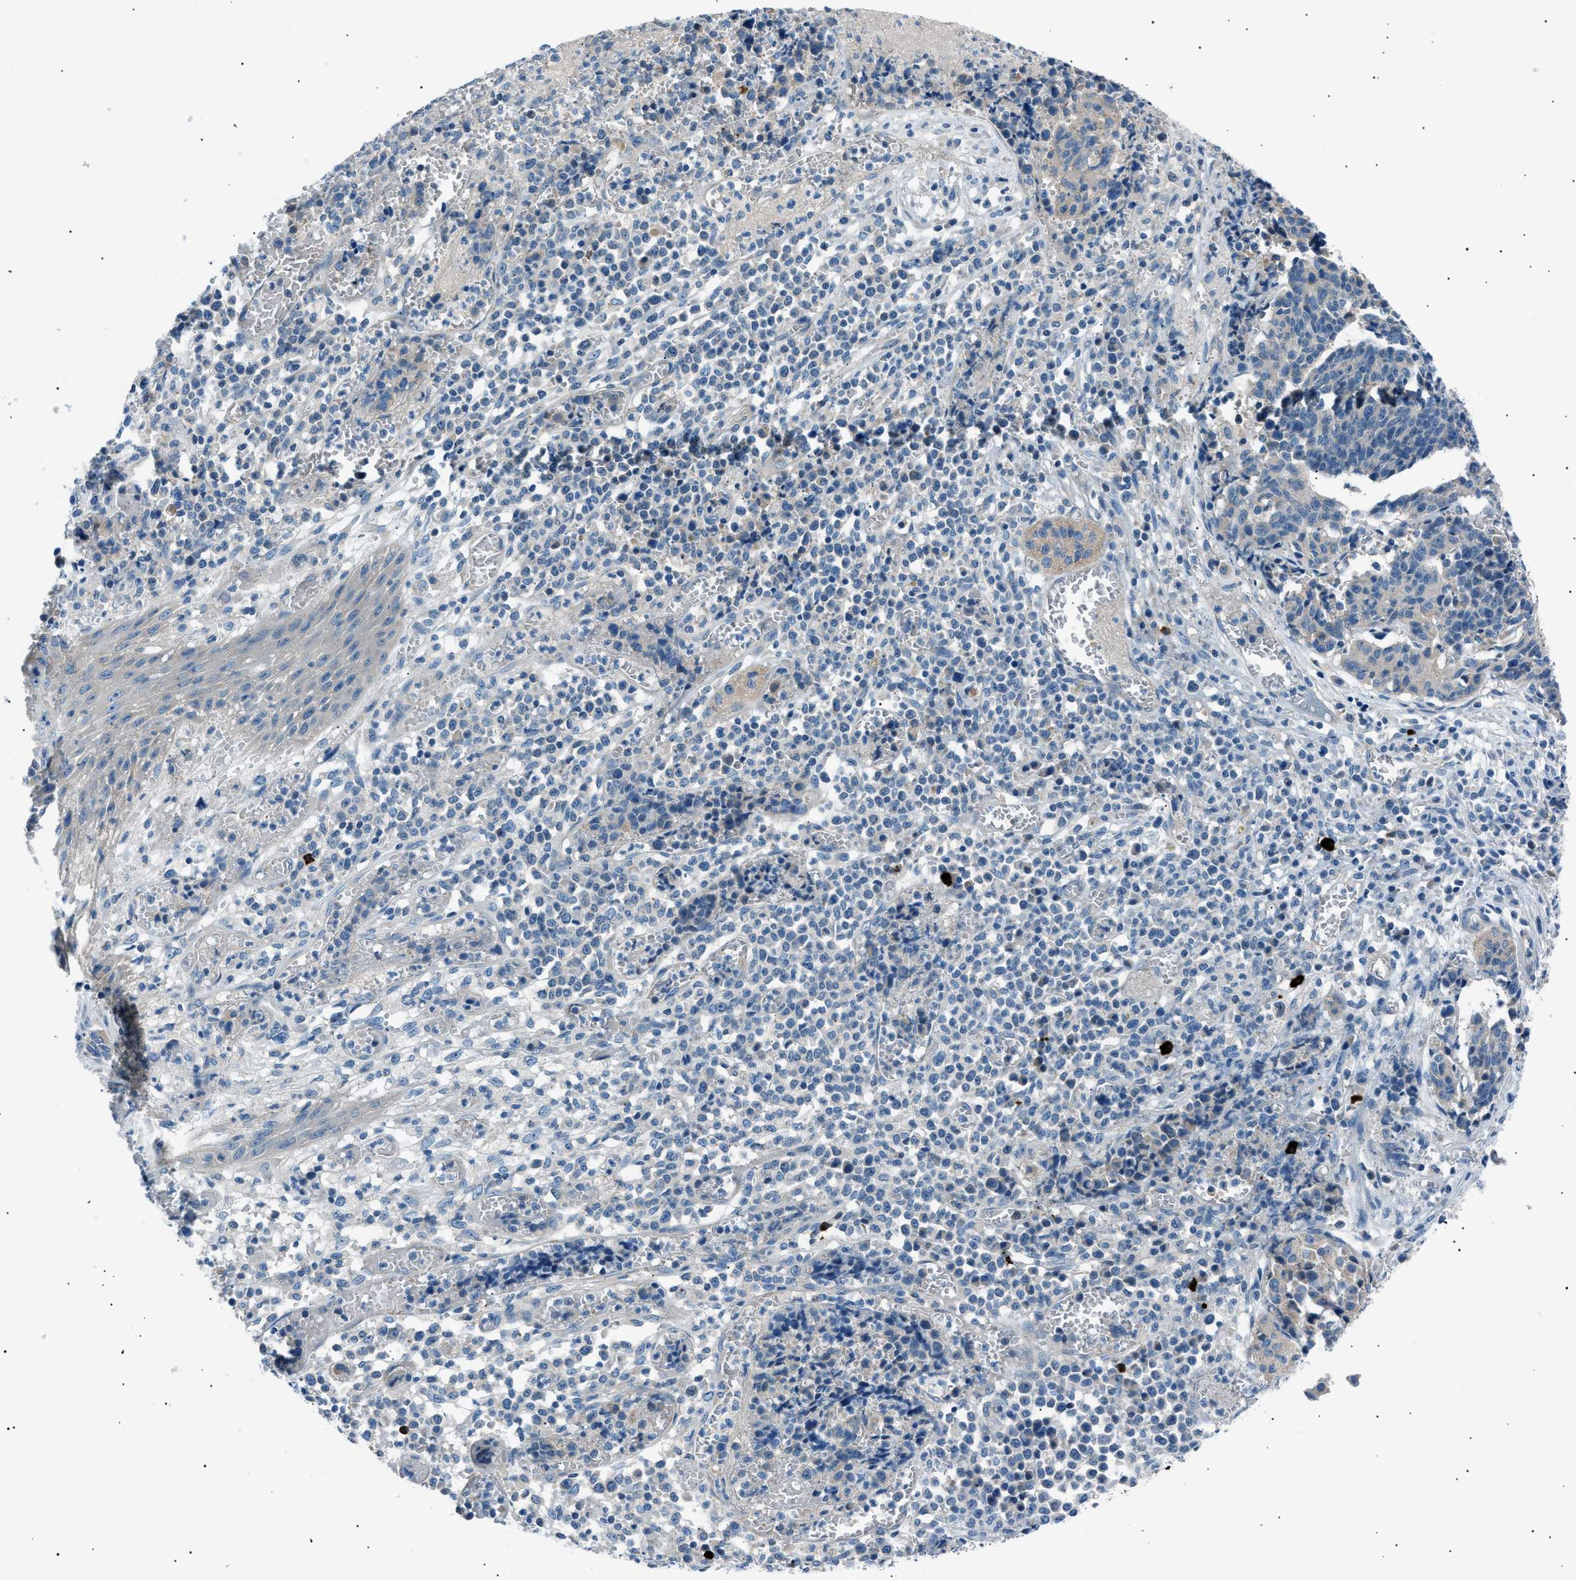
{"staining": {"intensity": "negative", "quantity": "none", "location": "none"}, "tissue": "cervical cancer", "cell_type": "Tumor cells", "image_type": "cancer", "snomed": [{"axis": "morphology", "description": "Squamous cell carcinoma, NOS"}, {"axis": "topography", "description": "Cervix"}], "caption": "DAB (3,3'-diaminobenzidine) immunohistochemical staining of human cervical squamous cell carcinoma demonstrates no significant staining in tumor cells.", "gene": "LRRC37B", "patient": {"sex": "female", "age": 35}}